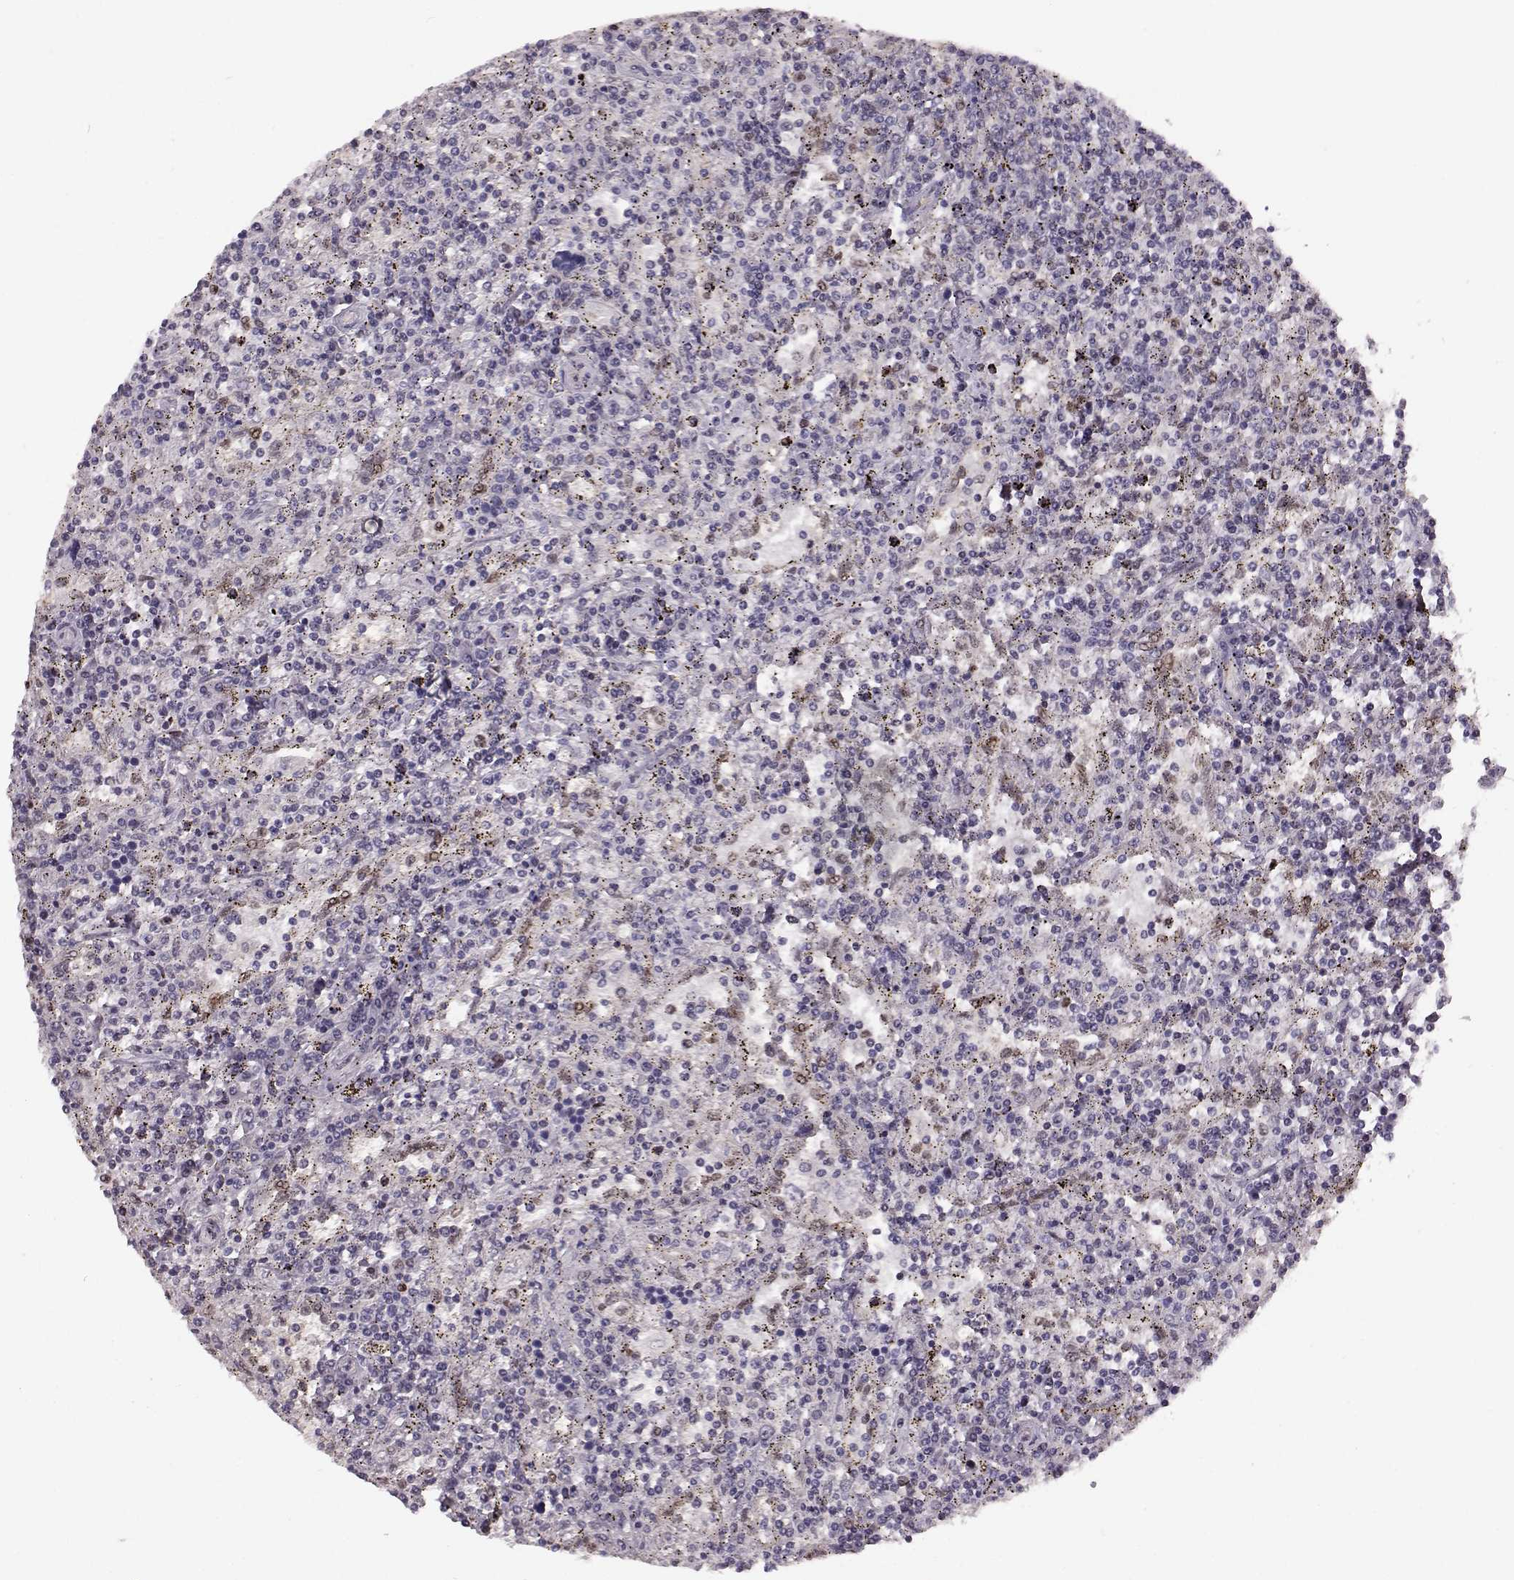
{"staining": {"intensity": "negative", "quantity": "none", "location": "none"}, "tissue": "lymphoma", "cell_type": "Tumor cells", "image_type": "cancer", "snomed": [{"axis": "morphology", "description": "Malignant lymphoma, non-Hodgkin's type, Low grade"}, {"axis": "topography", "description": "Spleen"}], "caption": "Immunohistochemistry (IHC) micrograph of low-grade malignant lymphoma, non-Hodgkin's type stained for a protein (brown), which displays no expression in tumor cells.", "gene": "KLF6", "patient": {"sex": "male", "age": 62}}